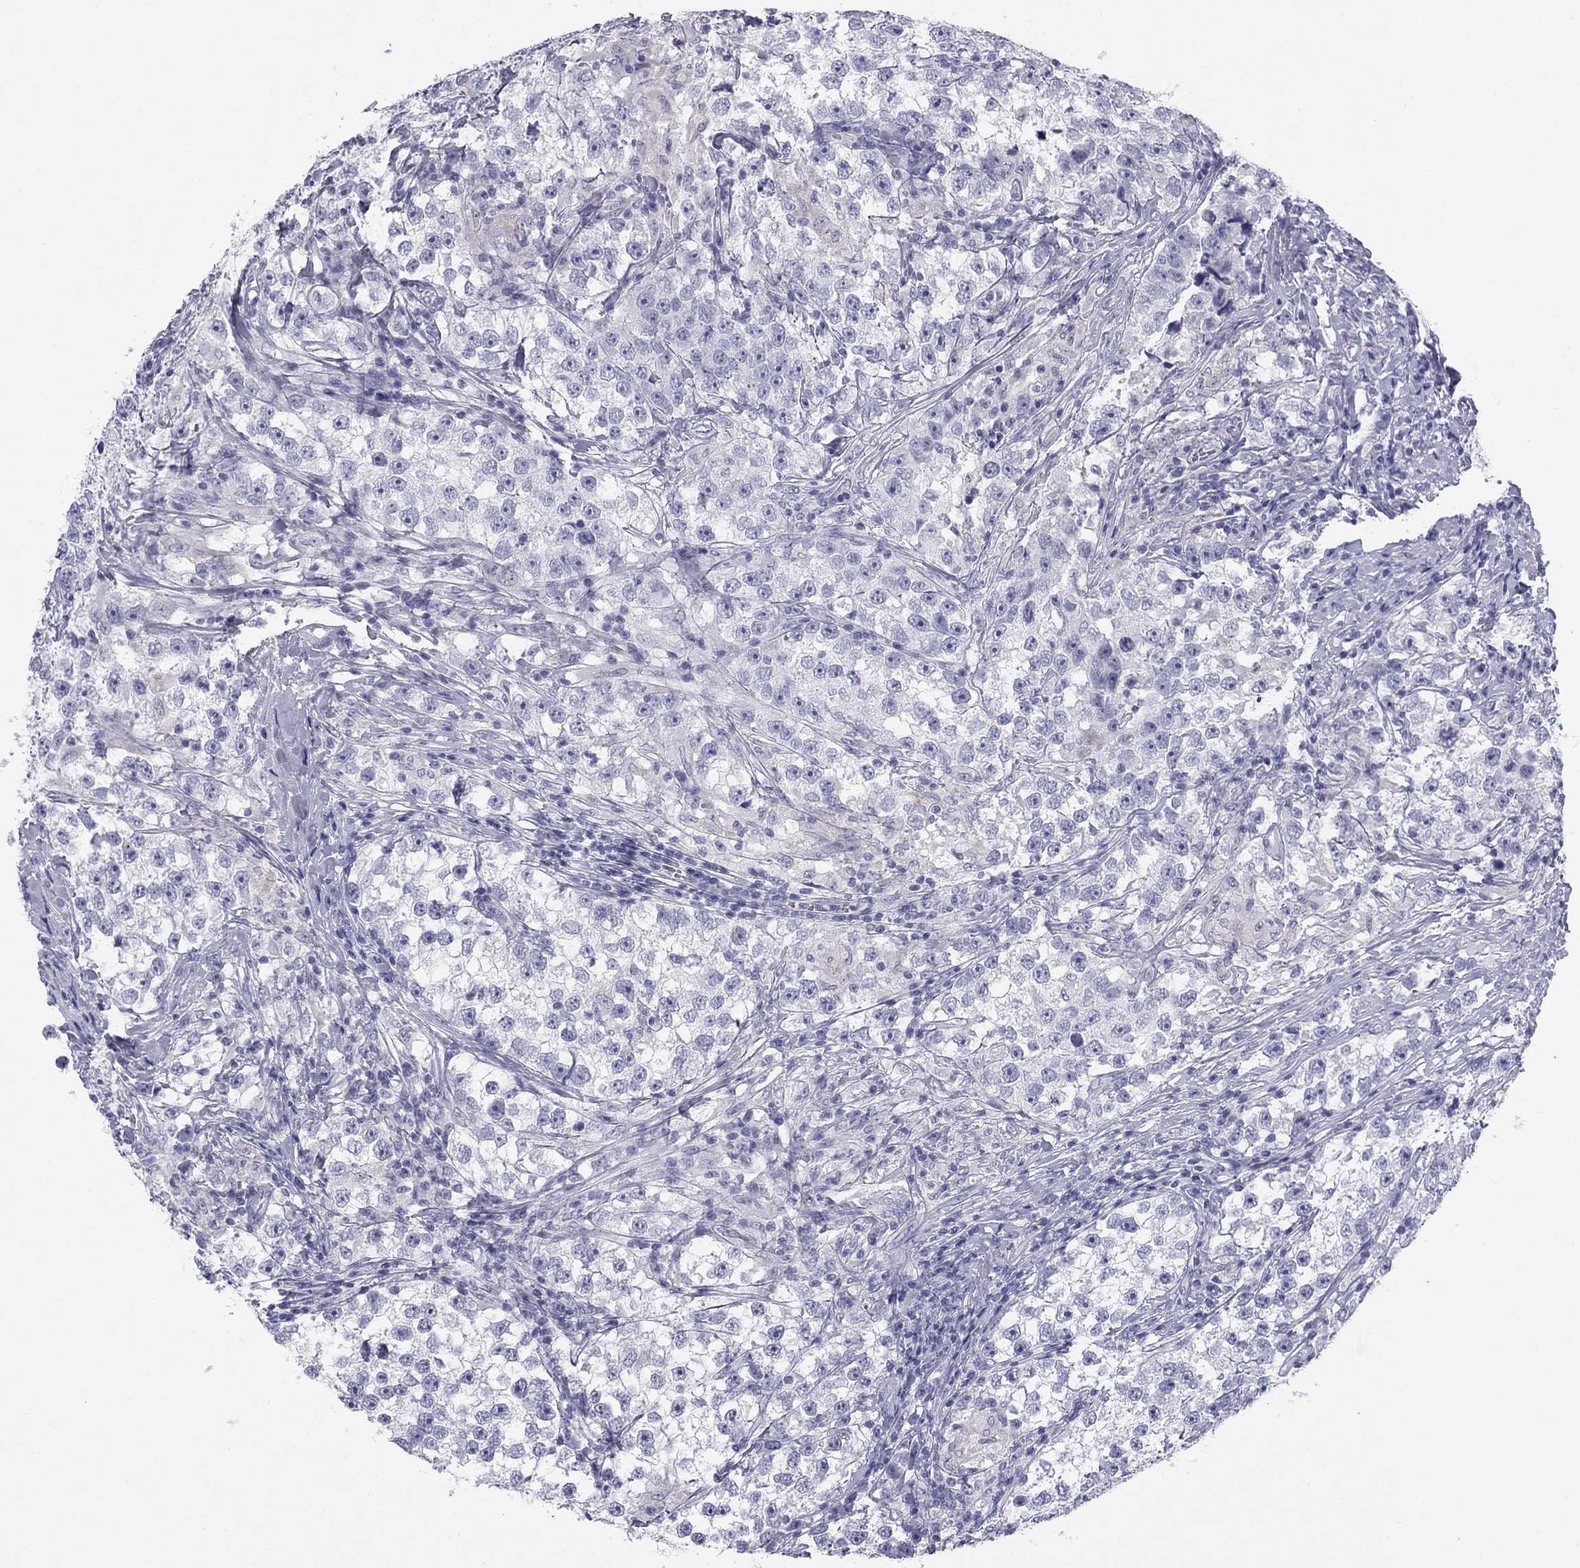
{"staining": {"intensity": "negative", "quantity": "none", "location": "none"}, "tissue": "testis cancer", "cell_type": "Tumor cells", "image_type": "cancer", "snomed": [{"axis": "morphology", "description": "Seminoma, NOS"}, {"axis": "topography", "description": "Testis"}], "caption": "Micrograph shows no significant protein positivity in tumor cells of testis seminoma.", "gene": "TFAP2B", "patient": {"sex": "male", "age": 46}}